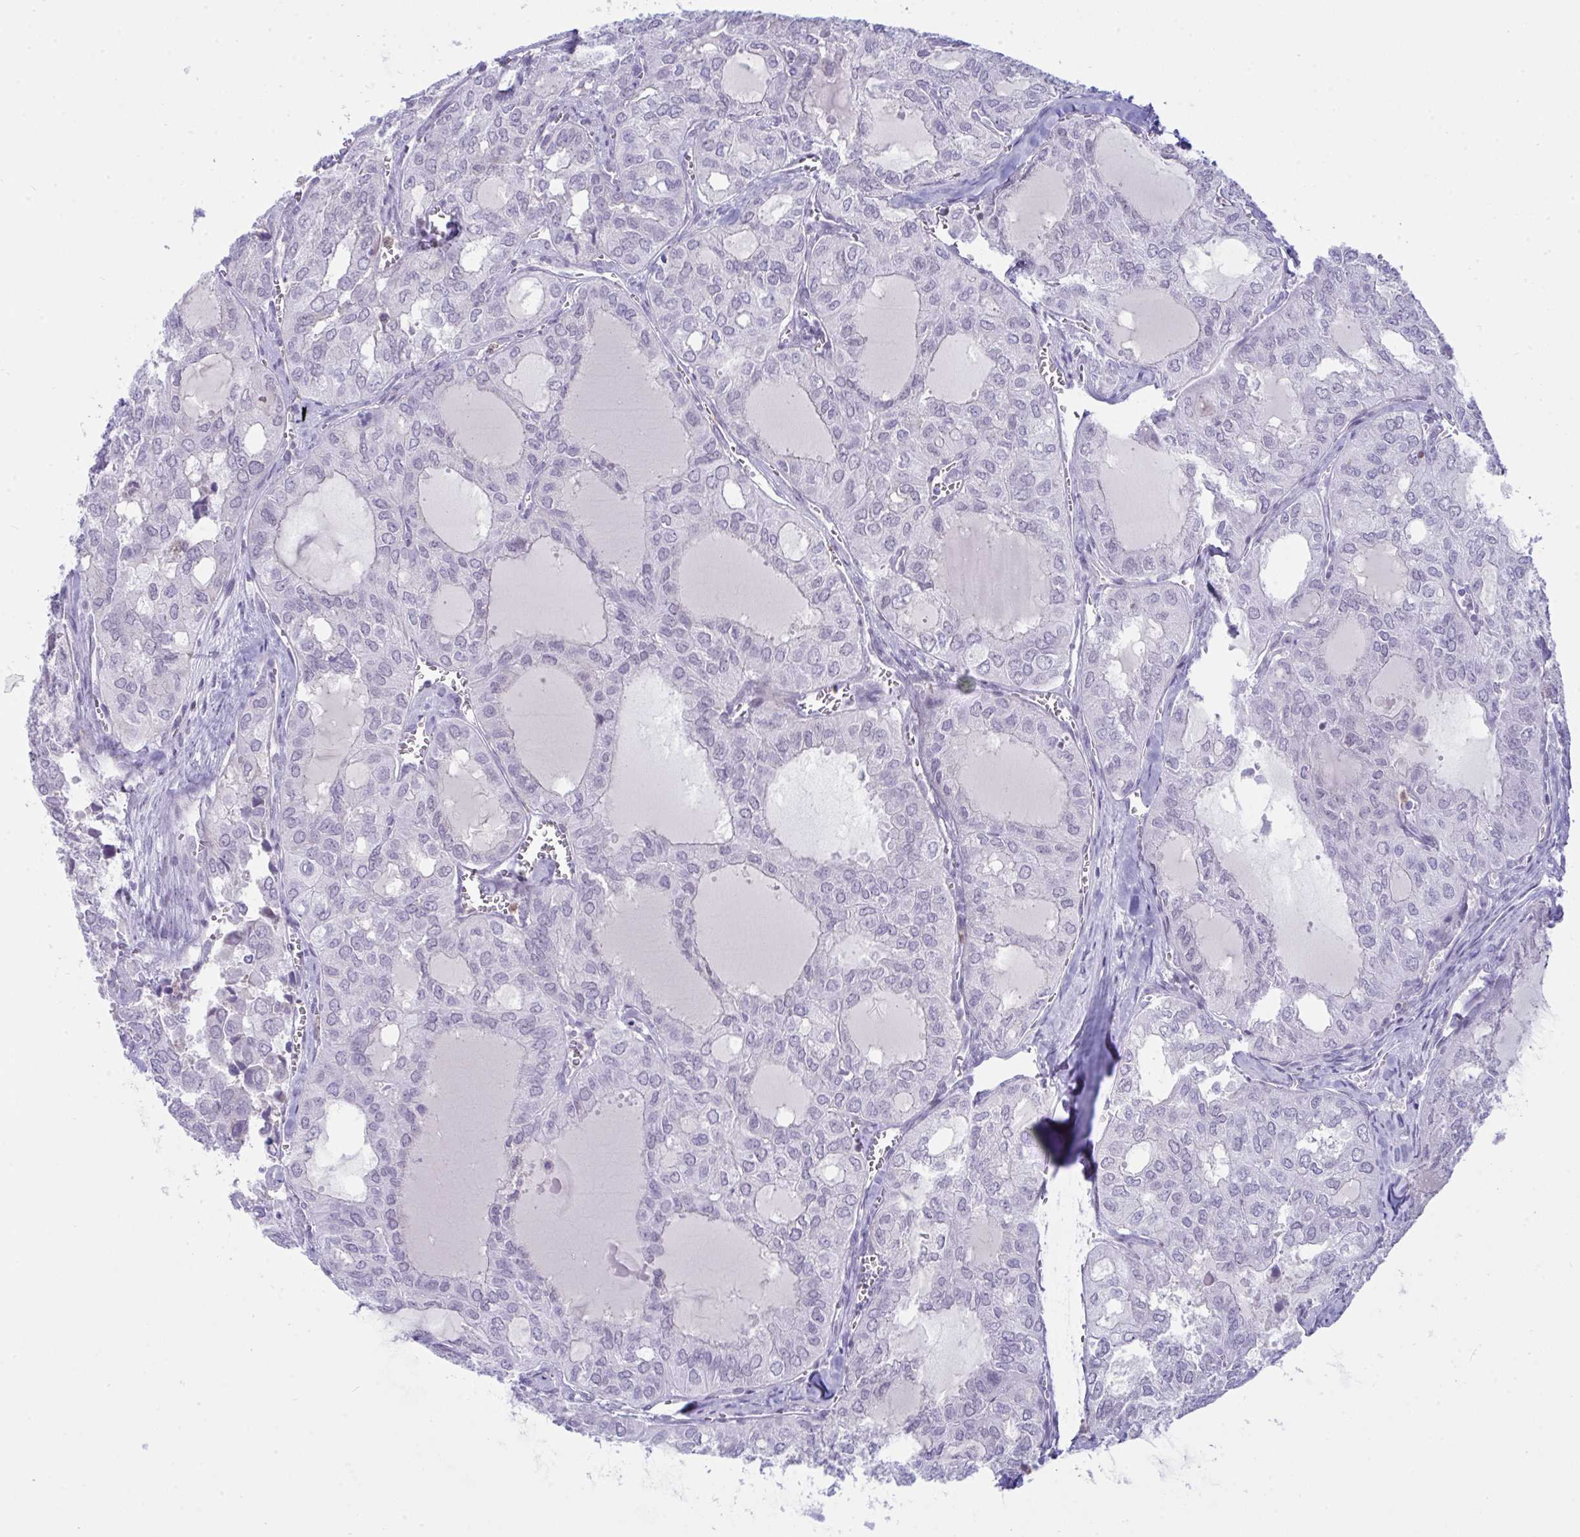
{"staining": {"intensity": "negative", "quantity": "none", "location": "none"}, "tissue": "thyroid cancer", "cell_type": "Tumor cells", "image_type": "cancer", "snomed": [{"axis": "morphology", "description": "Follicular adenoma carcinoma, NOS"}, {"axis": "topography", "description": "Thyroid gland"}], "caption": "This is an IHC image of human follicular adenoma carcinoma (thyroid). There is no positivity in tumor cells.", "gene": "PLA2G12B", "patient": {"sex": "male", "age": 75}}